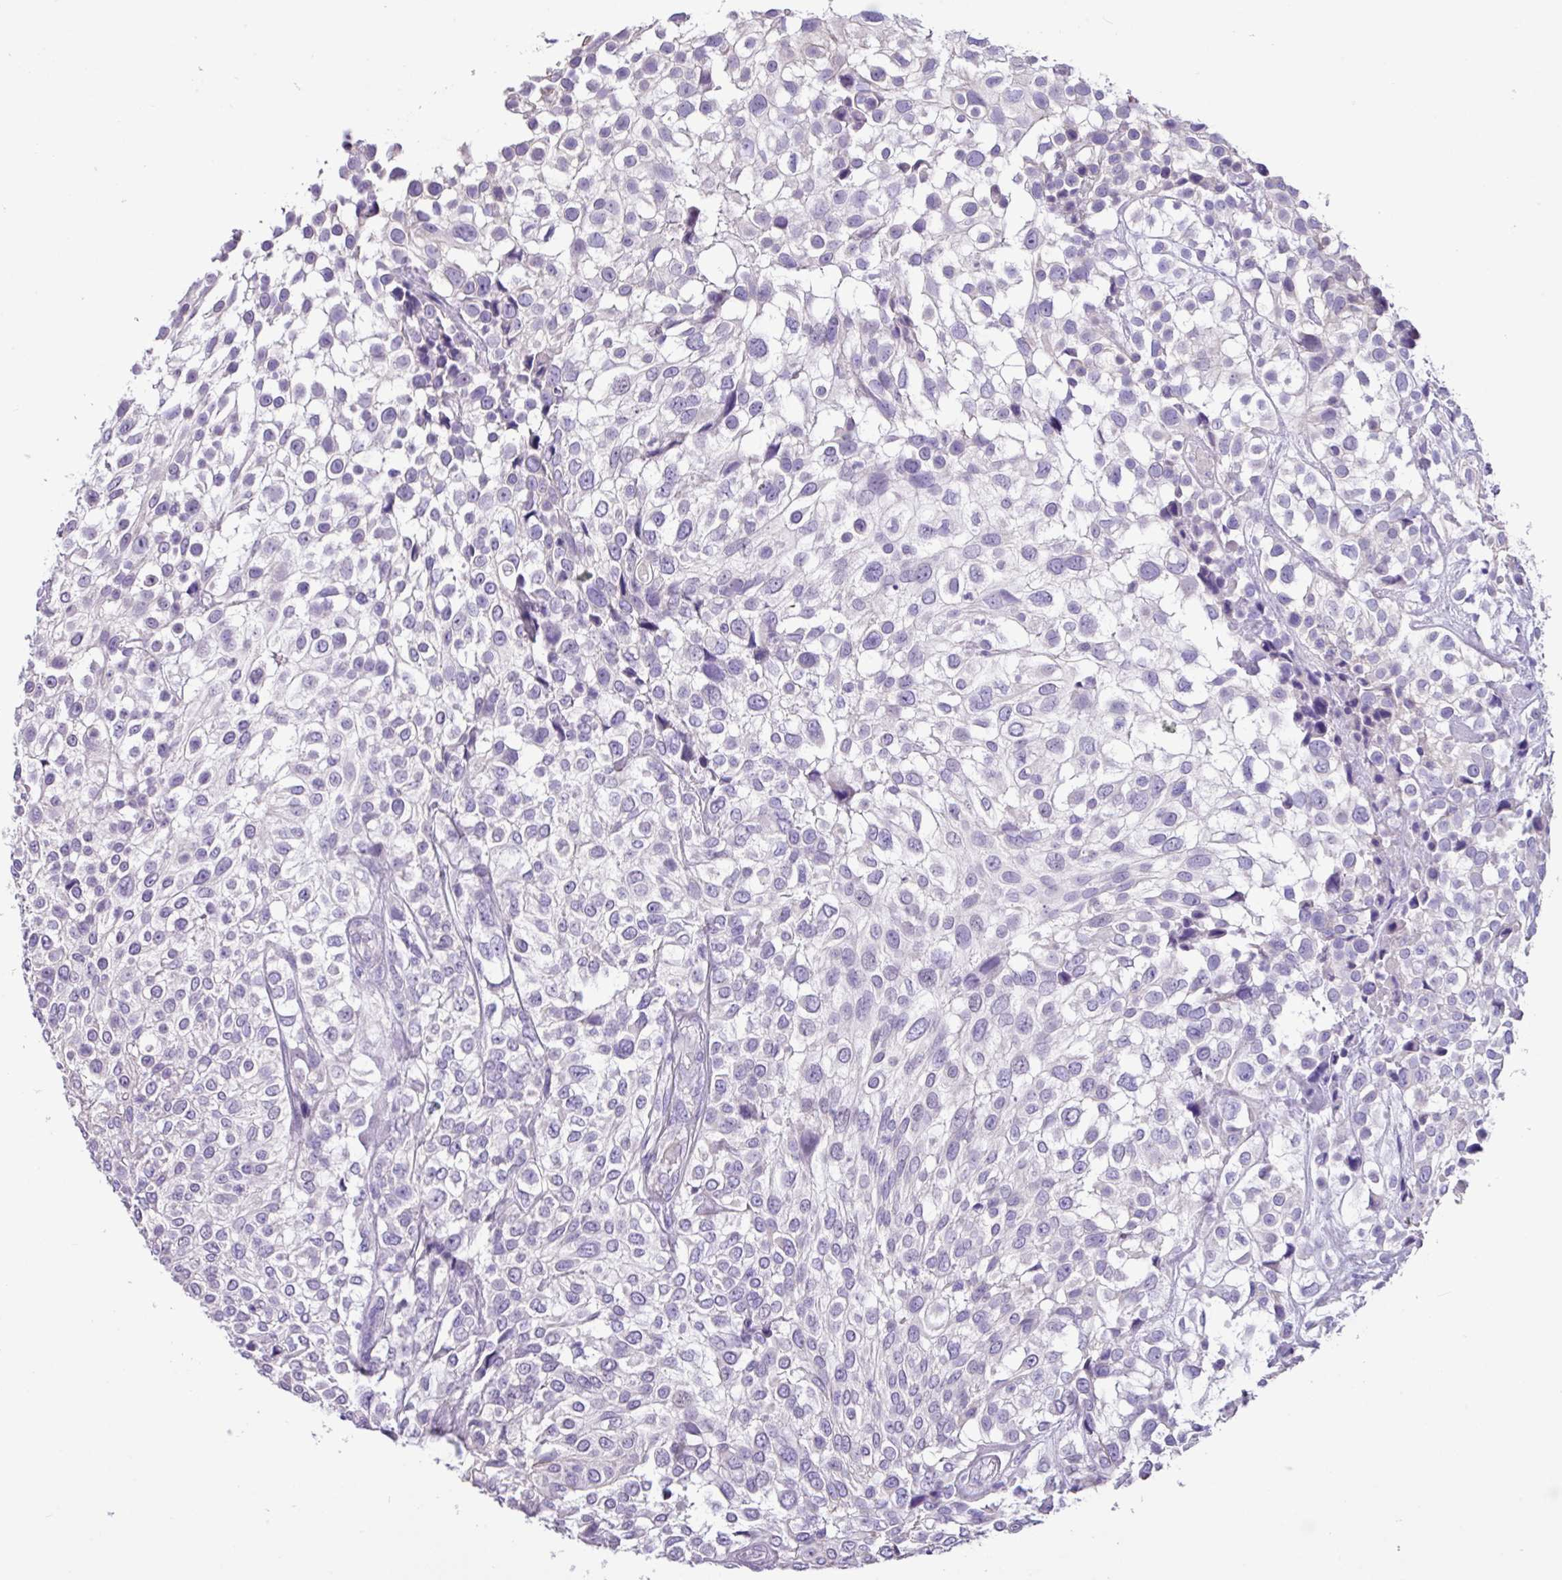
{"staining": {"intensity": "negative", "quantity": "none", "location": "none"}, "tissue": "pancreatic cancer", "cell_type": "Tumor cells", "image_type": "cancer", "snomed": [{"axis": "morphology", "description": "Adenocarcinoma, NOS"}, {"axis": "topography", "description": "Pancreas"}], "caption": "Protein analysis of pancreatic adenocarcinoma exhibits no significant positivity in tumor cells.", "gene": "EPCAM", "patient": {"sex": "male", "age": 68}}